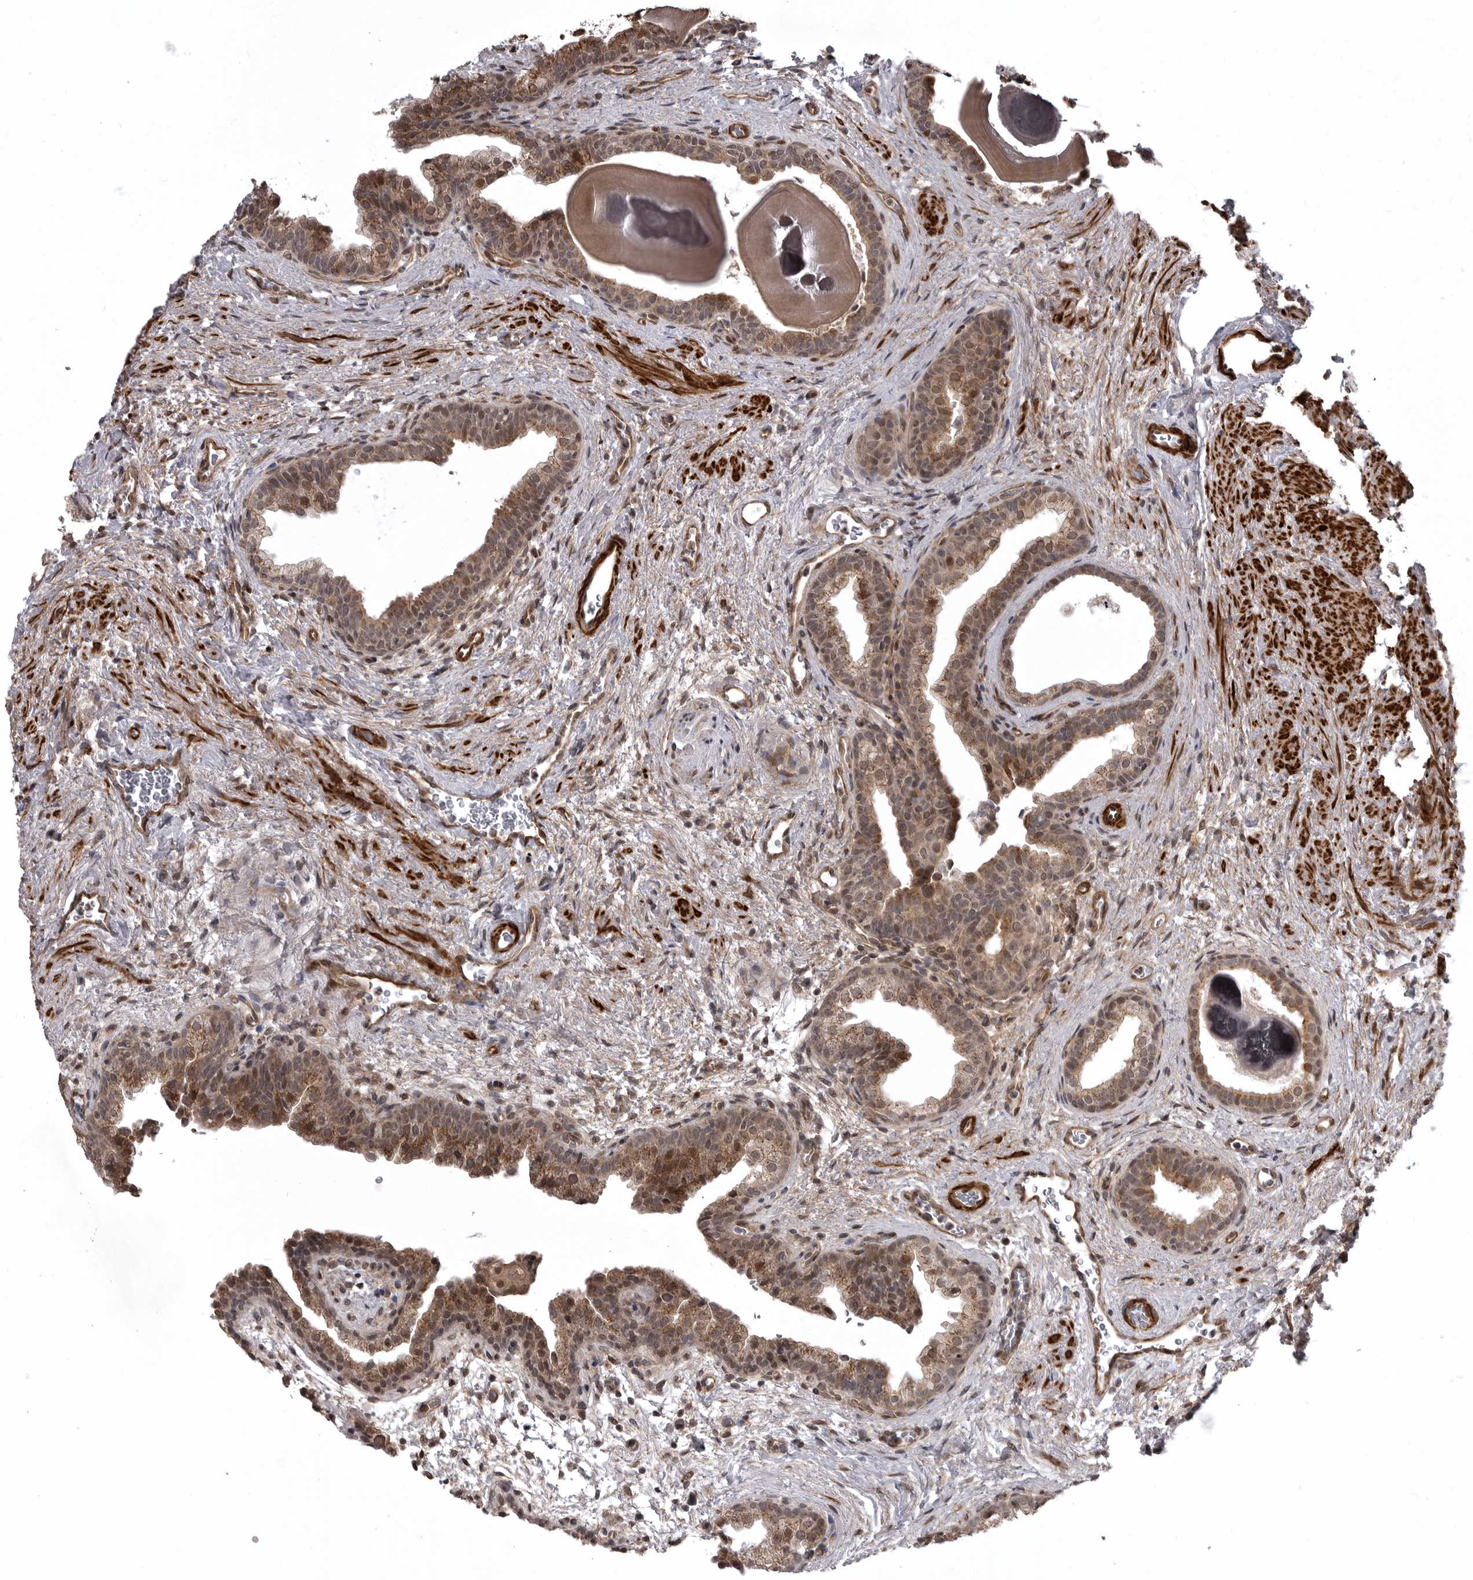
{"staining": {"intensity": "moderate", "quantity": ">75%", "location": "cytoplasmic/membranous,nuclear"}, "tissue": "prostate", "cell_type": "Glandular cells", "image_type": "normal", "snomed": [{"axis": "morphology", "description": "Normal tissue, NOS"}, {"axis": "topography", "description": "Prostate"}], "caption": "Moderate cytoplasmic/membranous,nuclear expression for a protein is seen in approximately >75% of glandular cells of benign prostate using IHC.", "gene": "SNX16", "patient": {"sex": "male", "age": 48}}